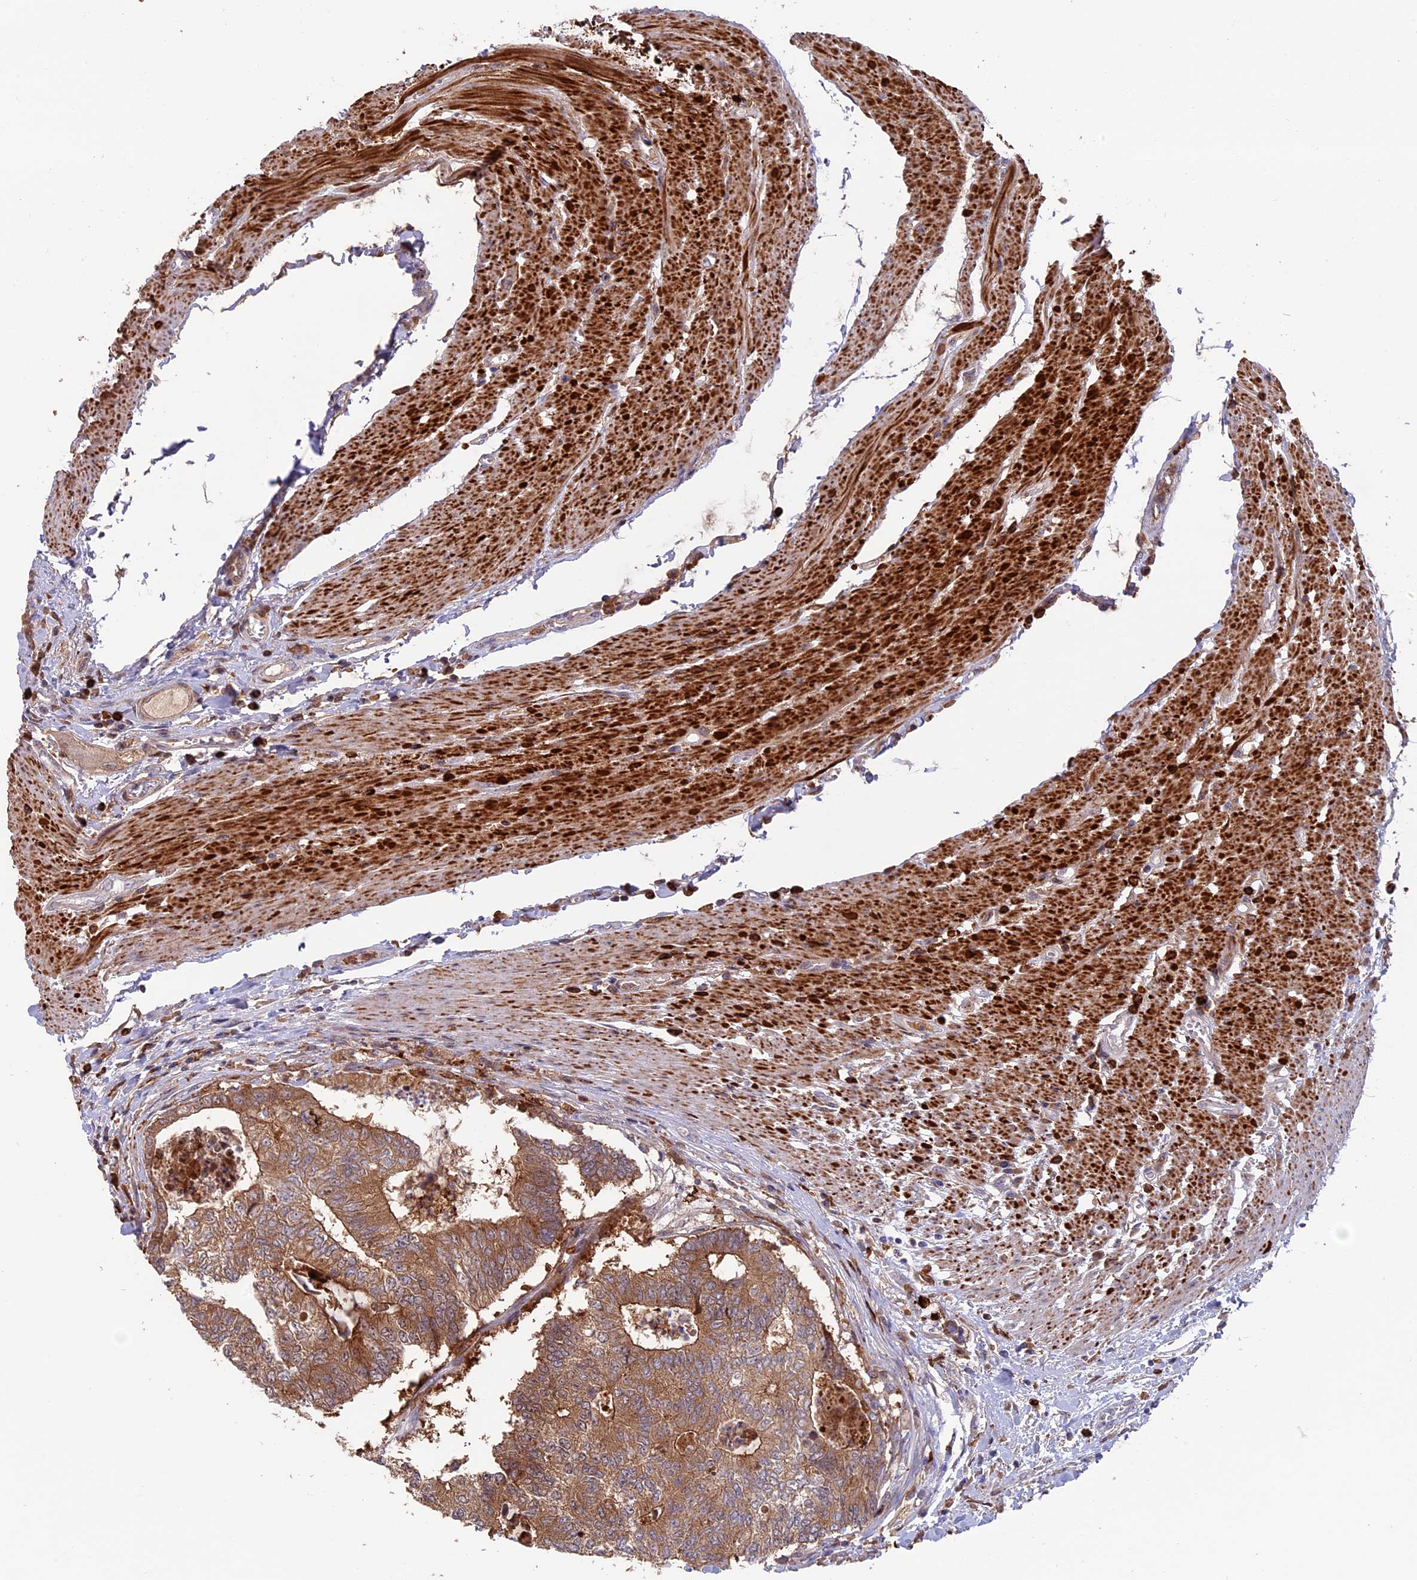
{"staining": {"intensity": "moderate", "quantity": ">75%", "location": "cytoplasmic/membranous"}, "tissue": "colorectal cancer", "cell_type": "Tumor cells", "image_type": "cancer", "snomed": [{"axis": "morphology", "description": "Adenocarcinoma, NOS"}, {"axis": "topography", "description": "Colon"}], "caption": "Moderate cytoplasmic/membranous positivity for a protein is identified in about >75% of tumor cells of colorectal cancer using immunohistochemistry (IHC).", "gene": "FERMT1", "patient": {"sex": "female", "age": 67}}